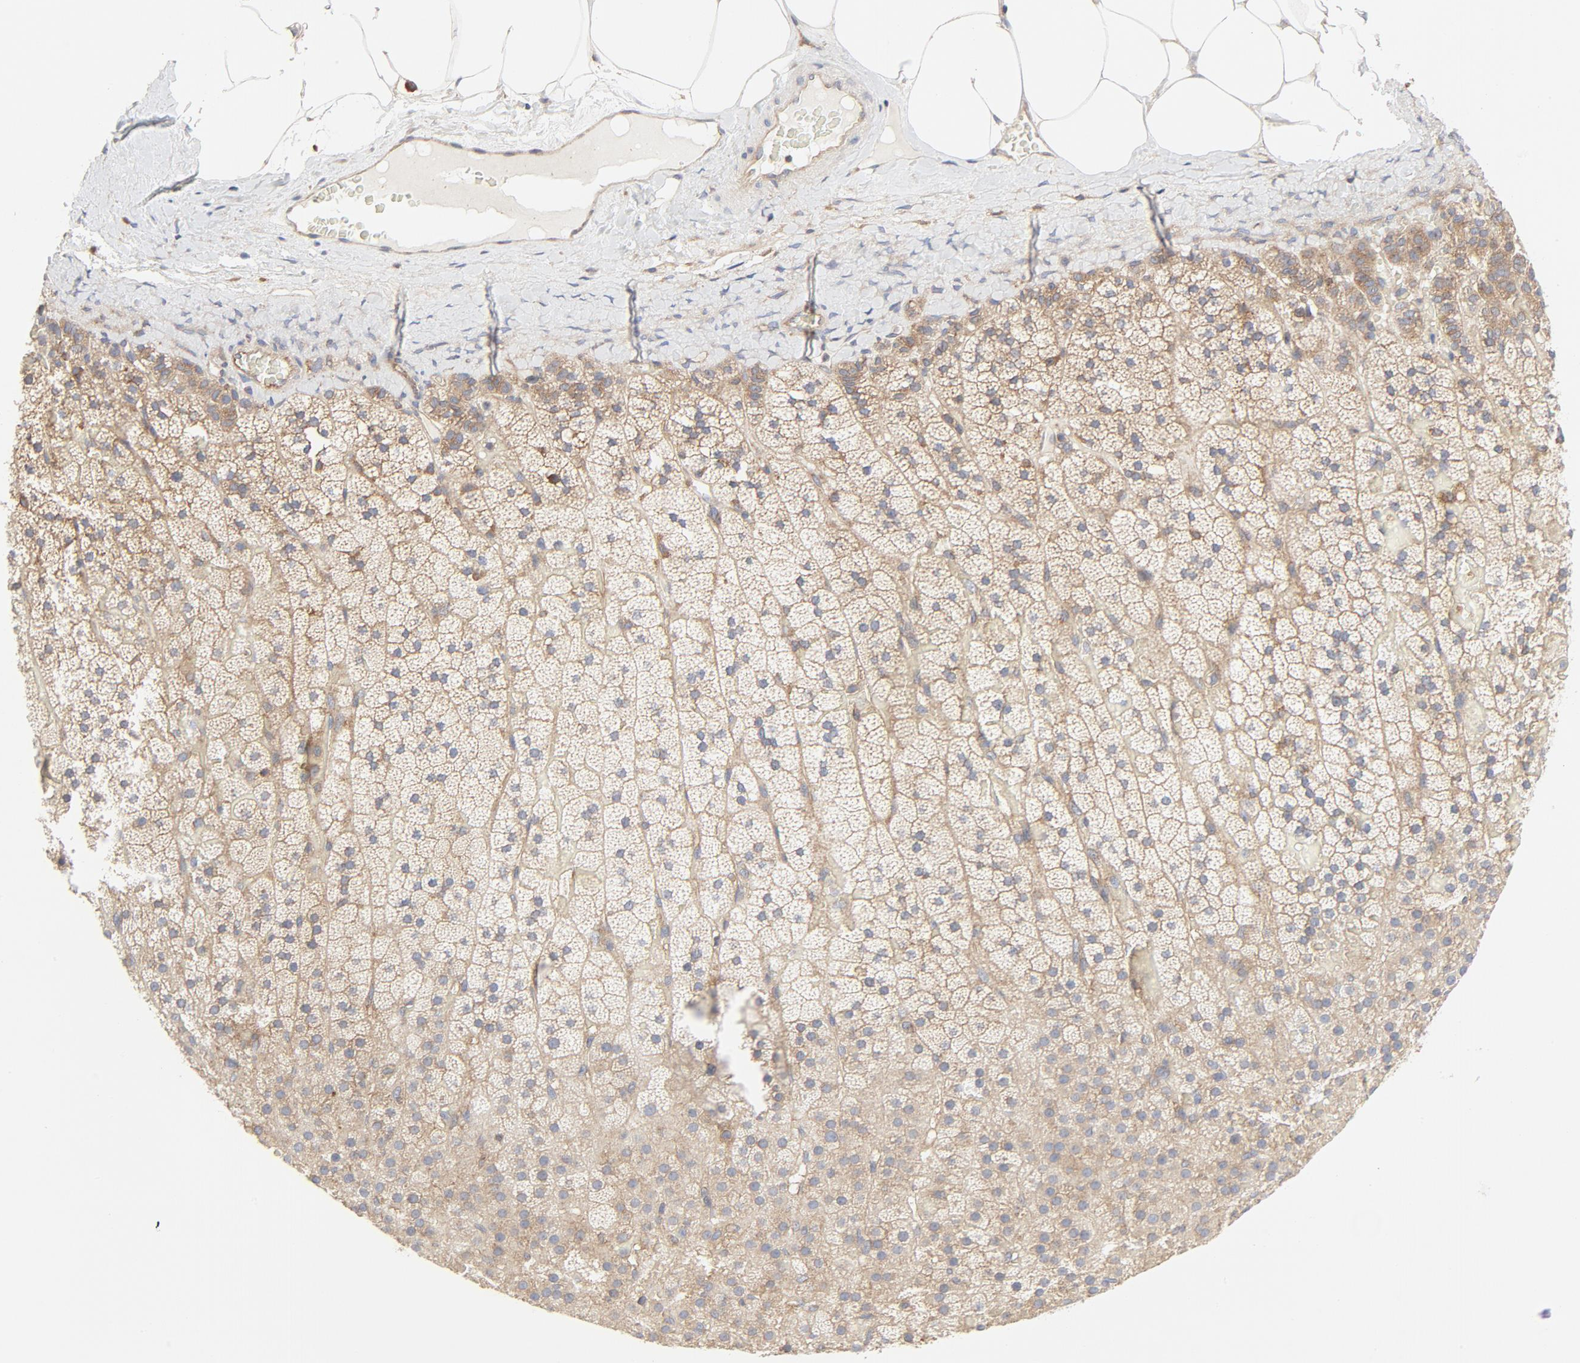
{"staining": {"intensity": "moderate", "quantity": "25%-75%", "location": "cytoplasmic/membranous"}, "tissue": "adrenal gland", "cell_type": "Glandular cells", "image_type": "normal", "snomed": [{"axis": "morphology", "description": "Normal tissue, NOS"}, {"axis": "topography", "description": "Adrenal gland"}], "caption": "Immunohistochemistry (IHC) of unremarkable adrenal gland reveals medium levels of moderate cytoplasmic/membranous staining in approximately 25%-75% of glandular cells. (DAB = brown stain, brightfield microscopy at high magnification).", "gene": "RABEP1", "patient": {"sex": "male", "age": 35}}